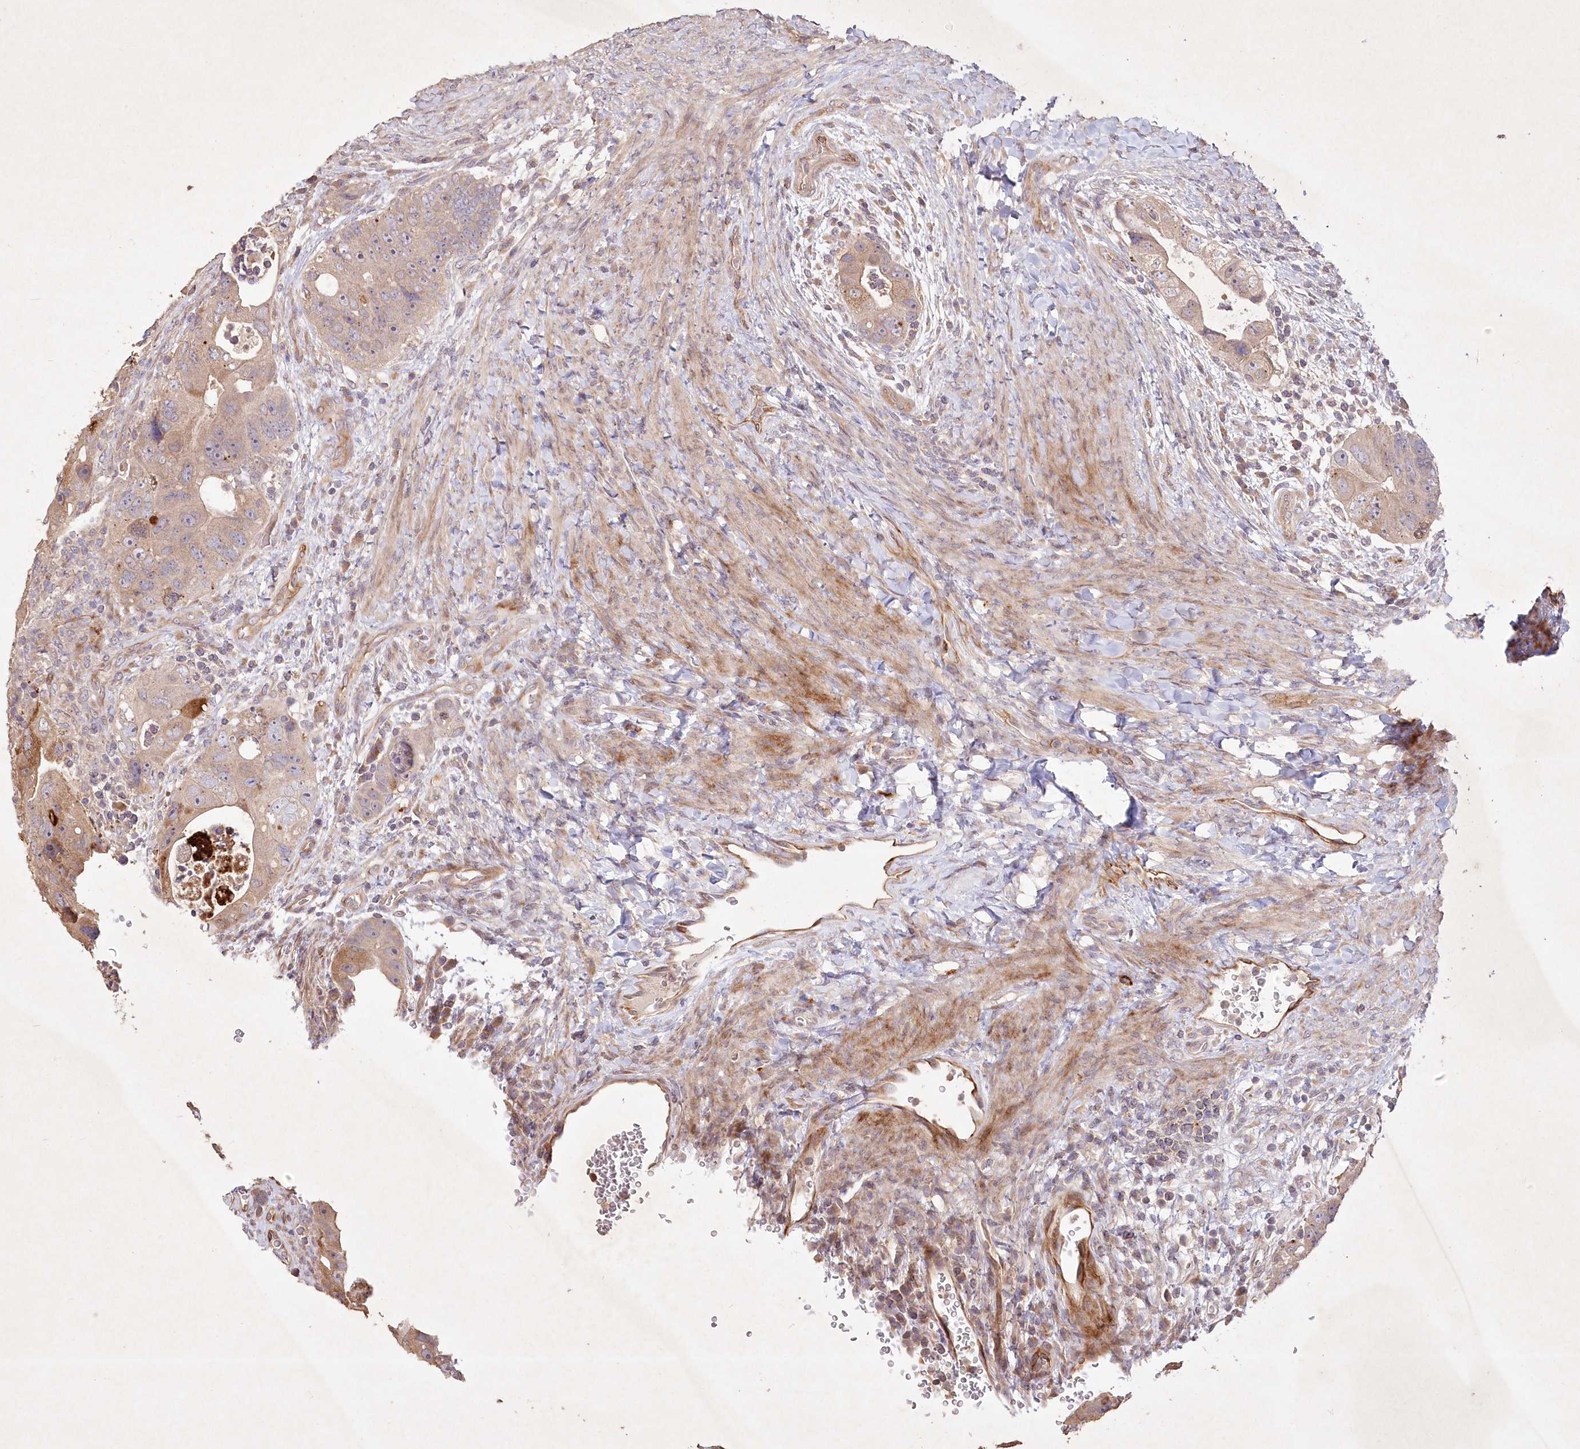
{"staining": {"intensity": "moderate", "quantity": ">75%", "location": "cytoplasmic/membranous"}, "tissue": "colorectal cancer", "cell_type": "Tumor cells", "image_type": "cancer", "snomed": [{"axis": "morphology", "description": "Adenocarcinoma, NOS"}, {"axis": "topography", "description": "Rectum"}], "caption": "Approximately >75% of tumor cells in human colorectal adenocarcinoma demonstrate moderate cytoplasmic/membranous protein staining as visualized by brown immunohistochemical staining.", "gene": "IRAK1BP1", "patient": {"sex": "male", "age": 59}}